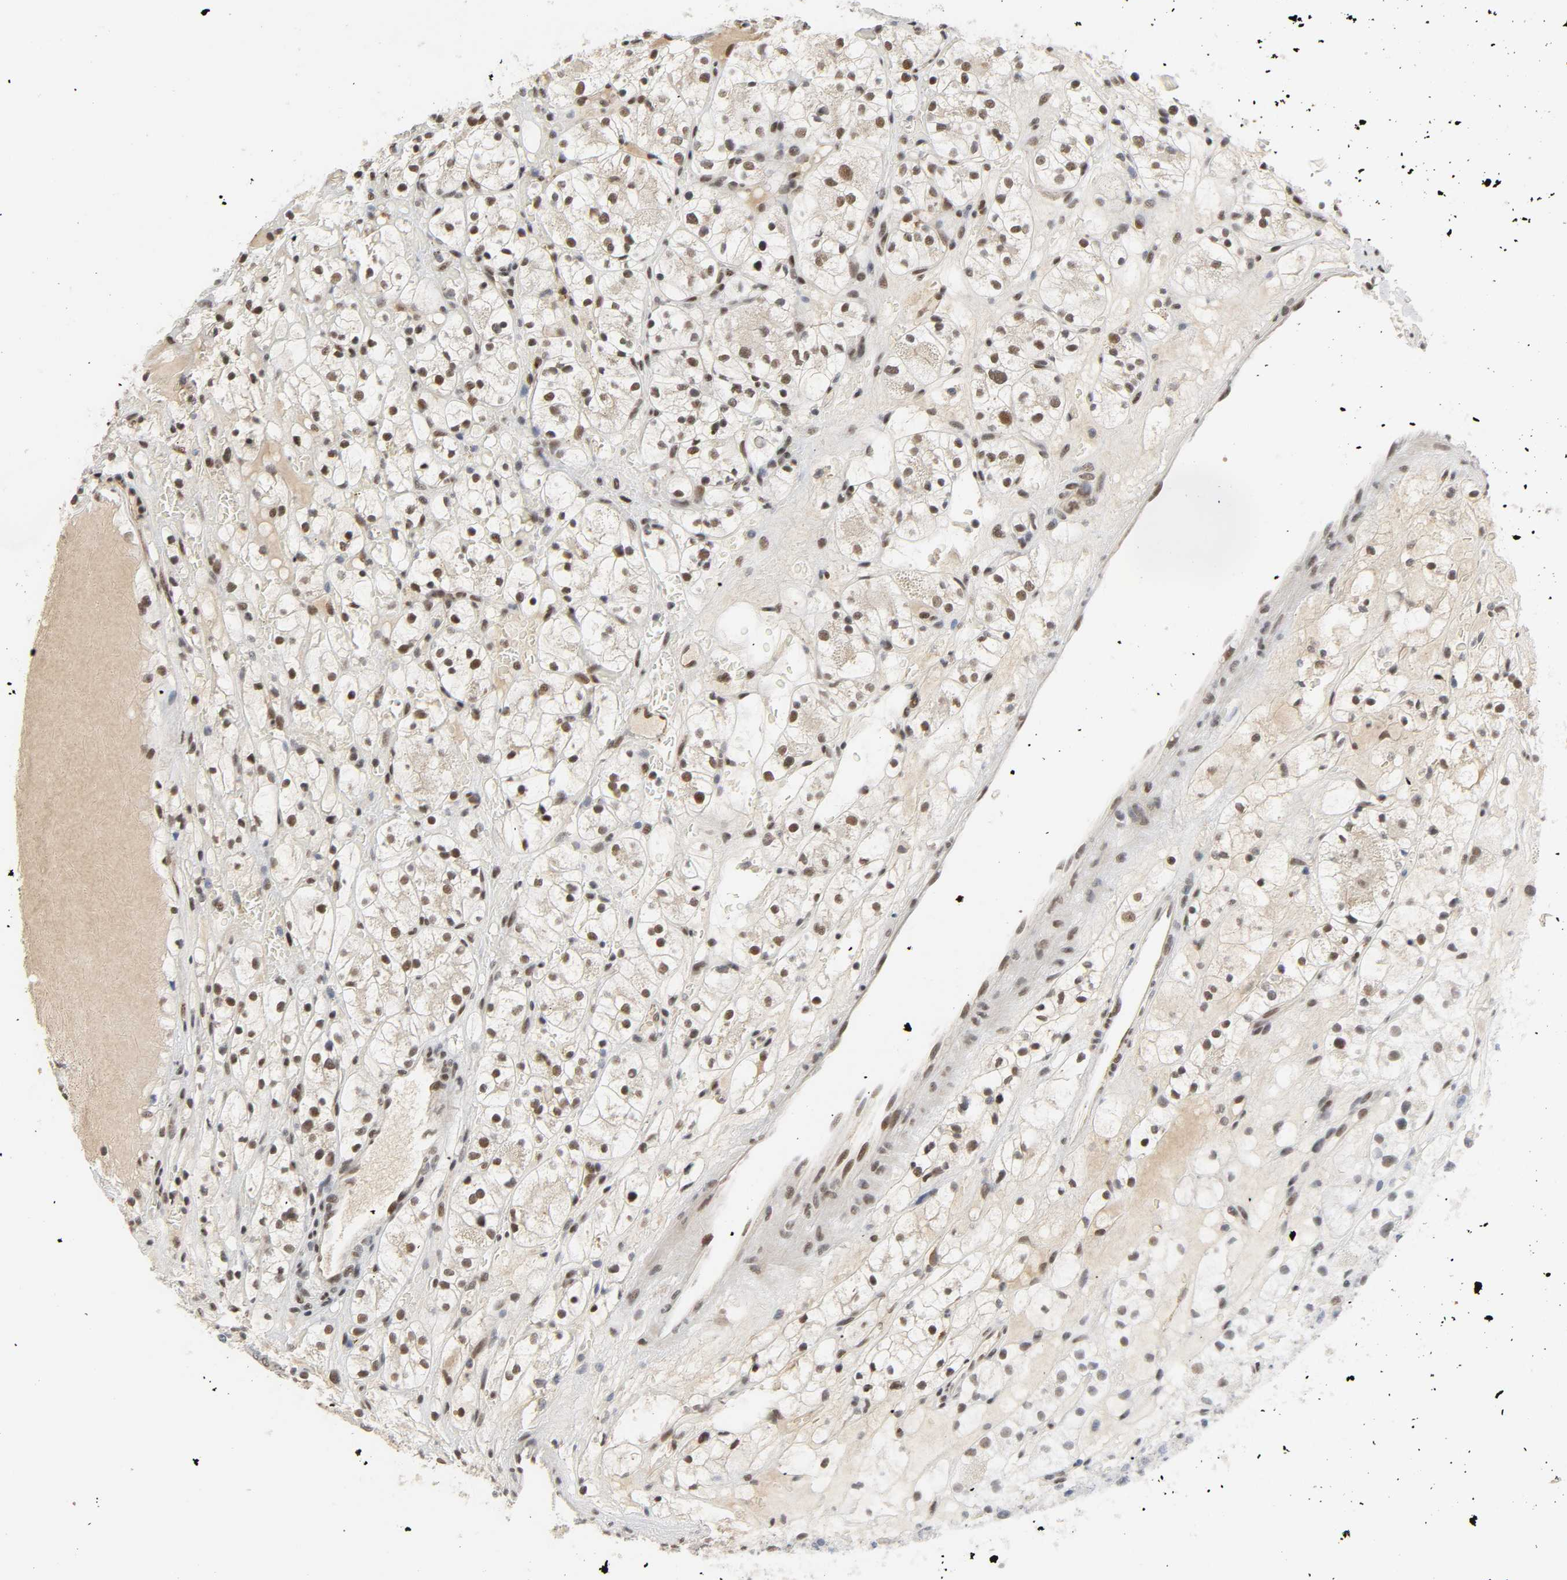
{"staining": {"intensity": "moderate", "quantity": "25%-75%", "location": "nuclear"}, "tissue": "renal cancer", "cell_type": "Tumor cells", "image_type": "cancer", "snomed": [{"axis": "morphology", "description": "Adenocarcinoma, NOS"}, {"axis": "topography", "description": "Kidney"}], "caption": "This is a micrograph of IHC staining of renal cancer (adenocarcinoma), which shows moderate positivity in the nuclear of tumor cells.", "gene": "NCOA6", "patient": {"sex": "female", "age": 60}}